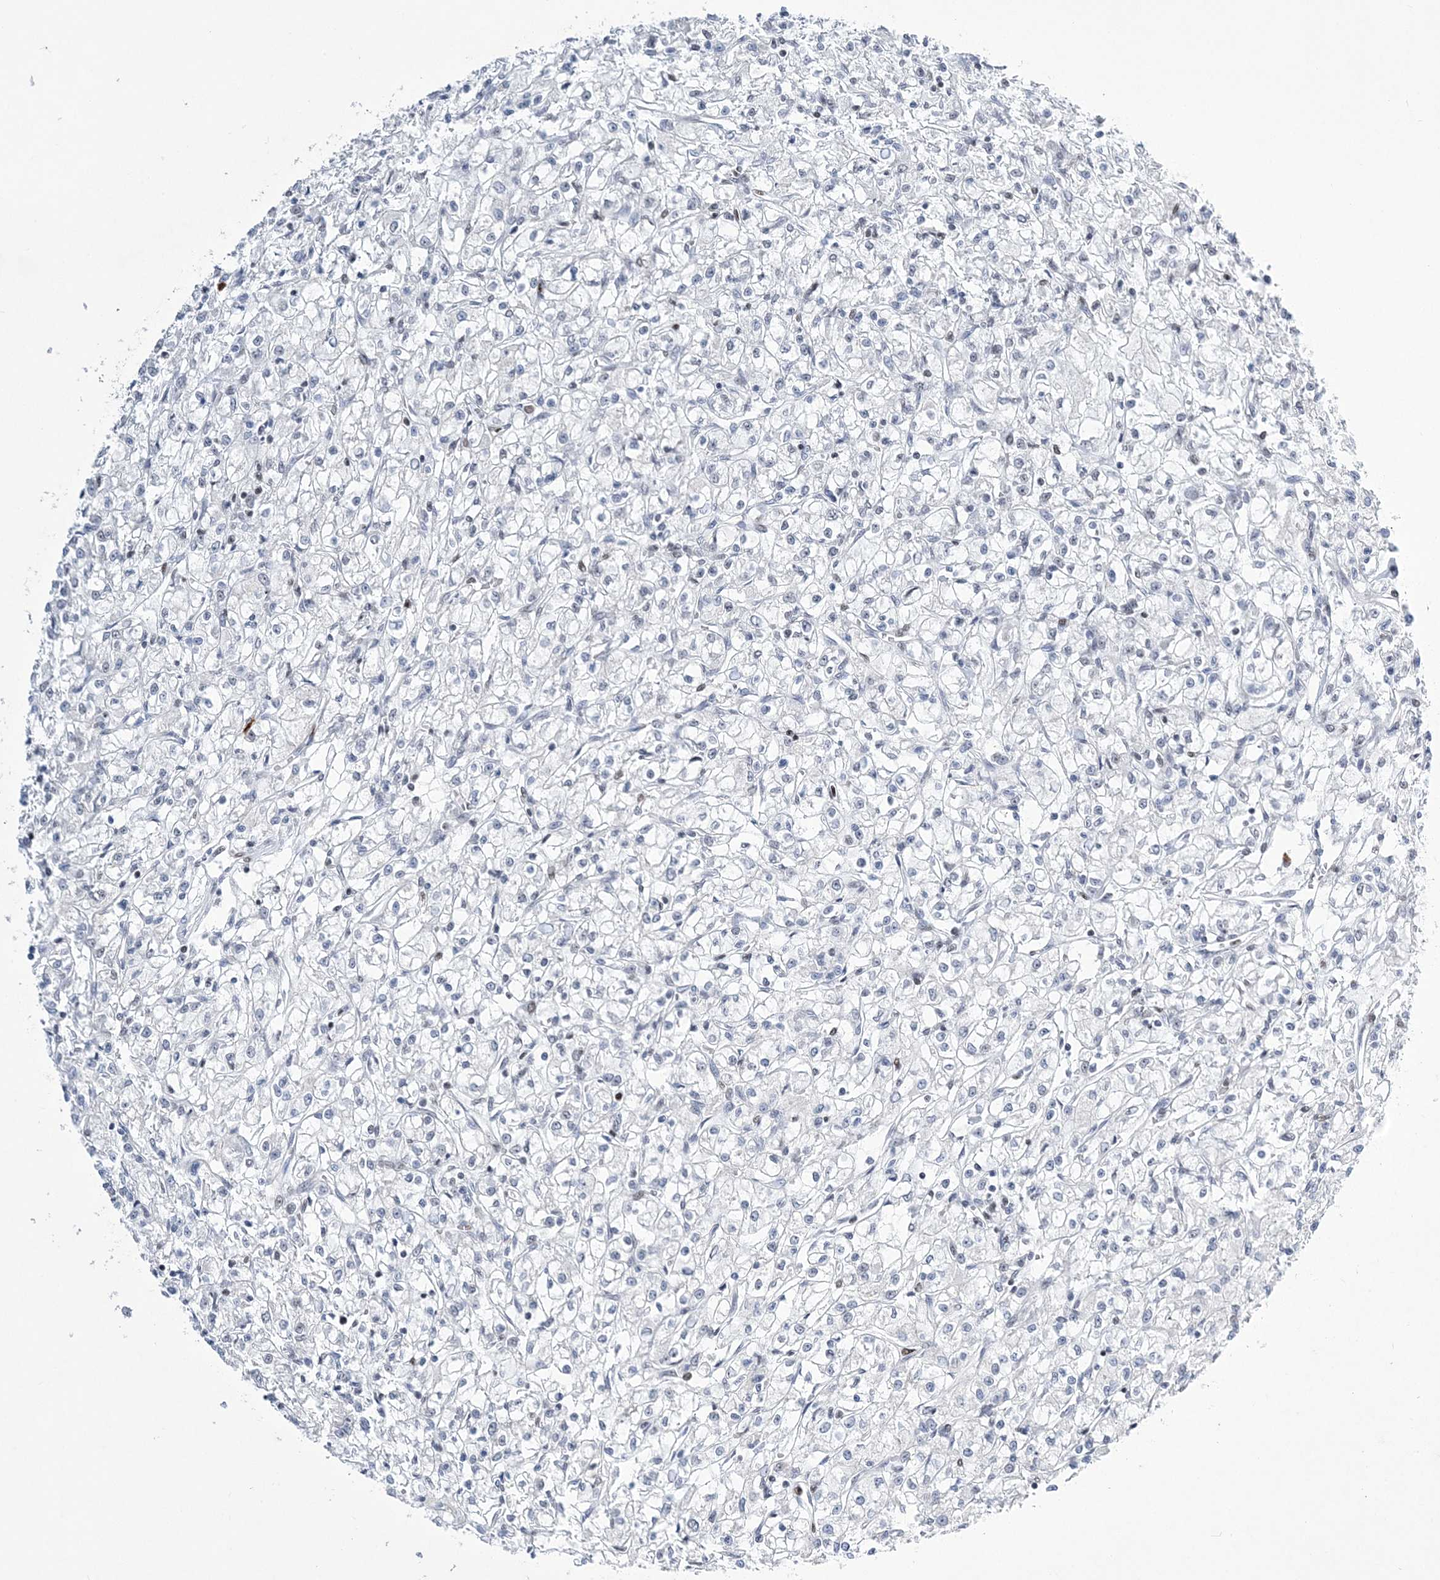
{"staining": {"intensity": "negative", "quantity": "none", "location": "none"}, "tissue": "renal cancer", "cell_type": "Tumor cells", "image_type": "cancer", "snomed": [{"axis": "morphology", "description": "Adenocarcinoma, NOS"}, {"axis": "topography", "description": "Kidney"}], "caption": "DAB immunohistochemical staining of human renal adenocarcinoma reveals no significant expression in tumor cells.", "gene": "ZBTB7A", "patient": {"sex": "female", "age": 59}}